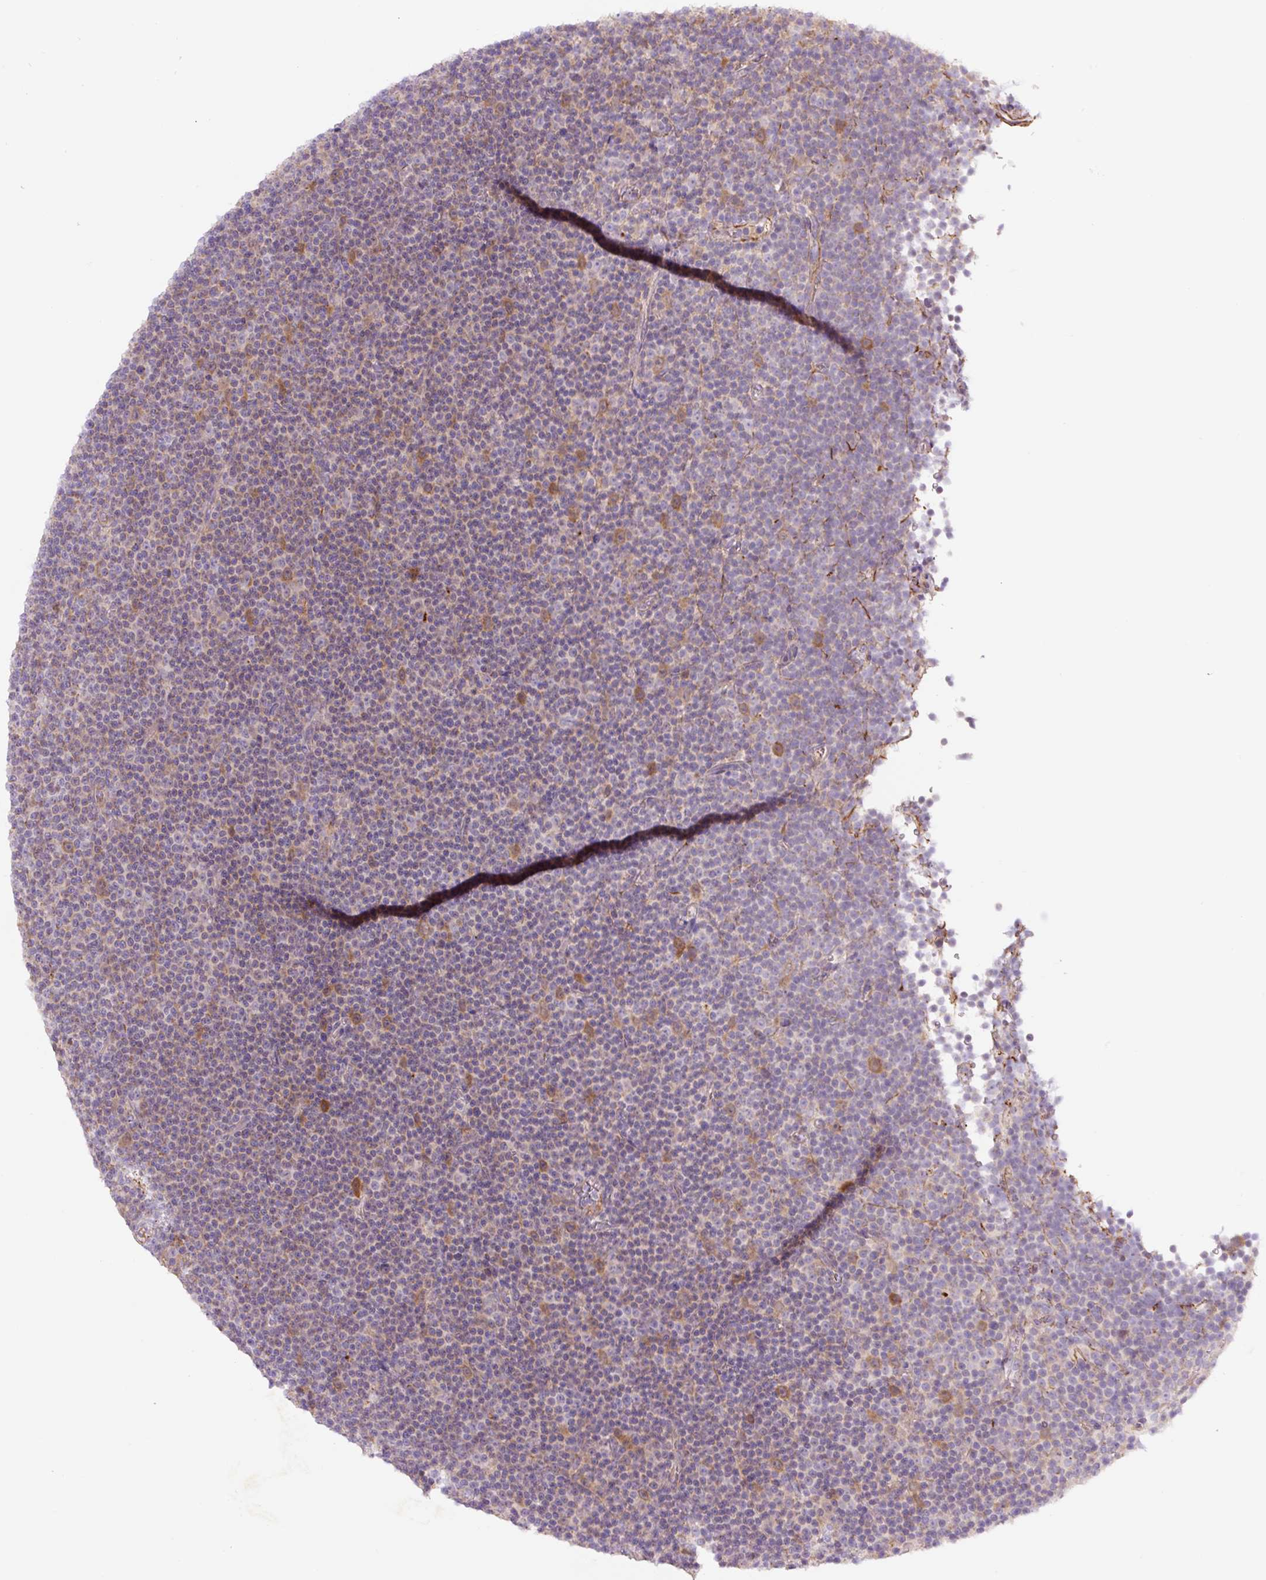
{"staining": {"intensity": "negative", "quantity": "none", "location": "none"}, "tissue": "lymphoma", "cell_type": "Tumor cells", "image_type": "cancer", "snomed": [{"axis": "morphology", "description": "Malignant lymphoma, non-Hodgkin's type, Low grade"}, {"axis": "topography", "description": "Lymph node"}], "caption": "Human malignant lymphoma, non-Hodgkin's type (low-grade) stained for a protein using immunohistochemistry (IHC) reveals no staining in tumor cells.", "gene": "CCNI2", "patient": {"sex": "female", "age": 67}}